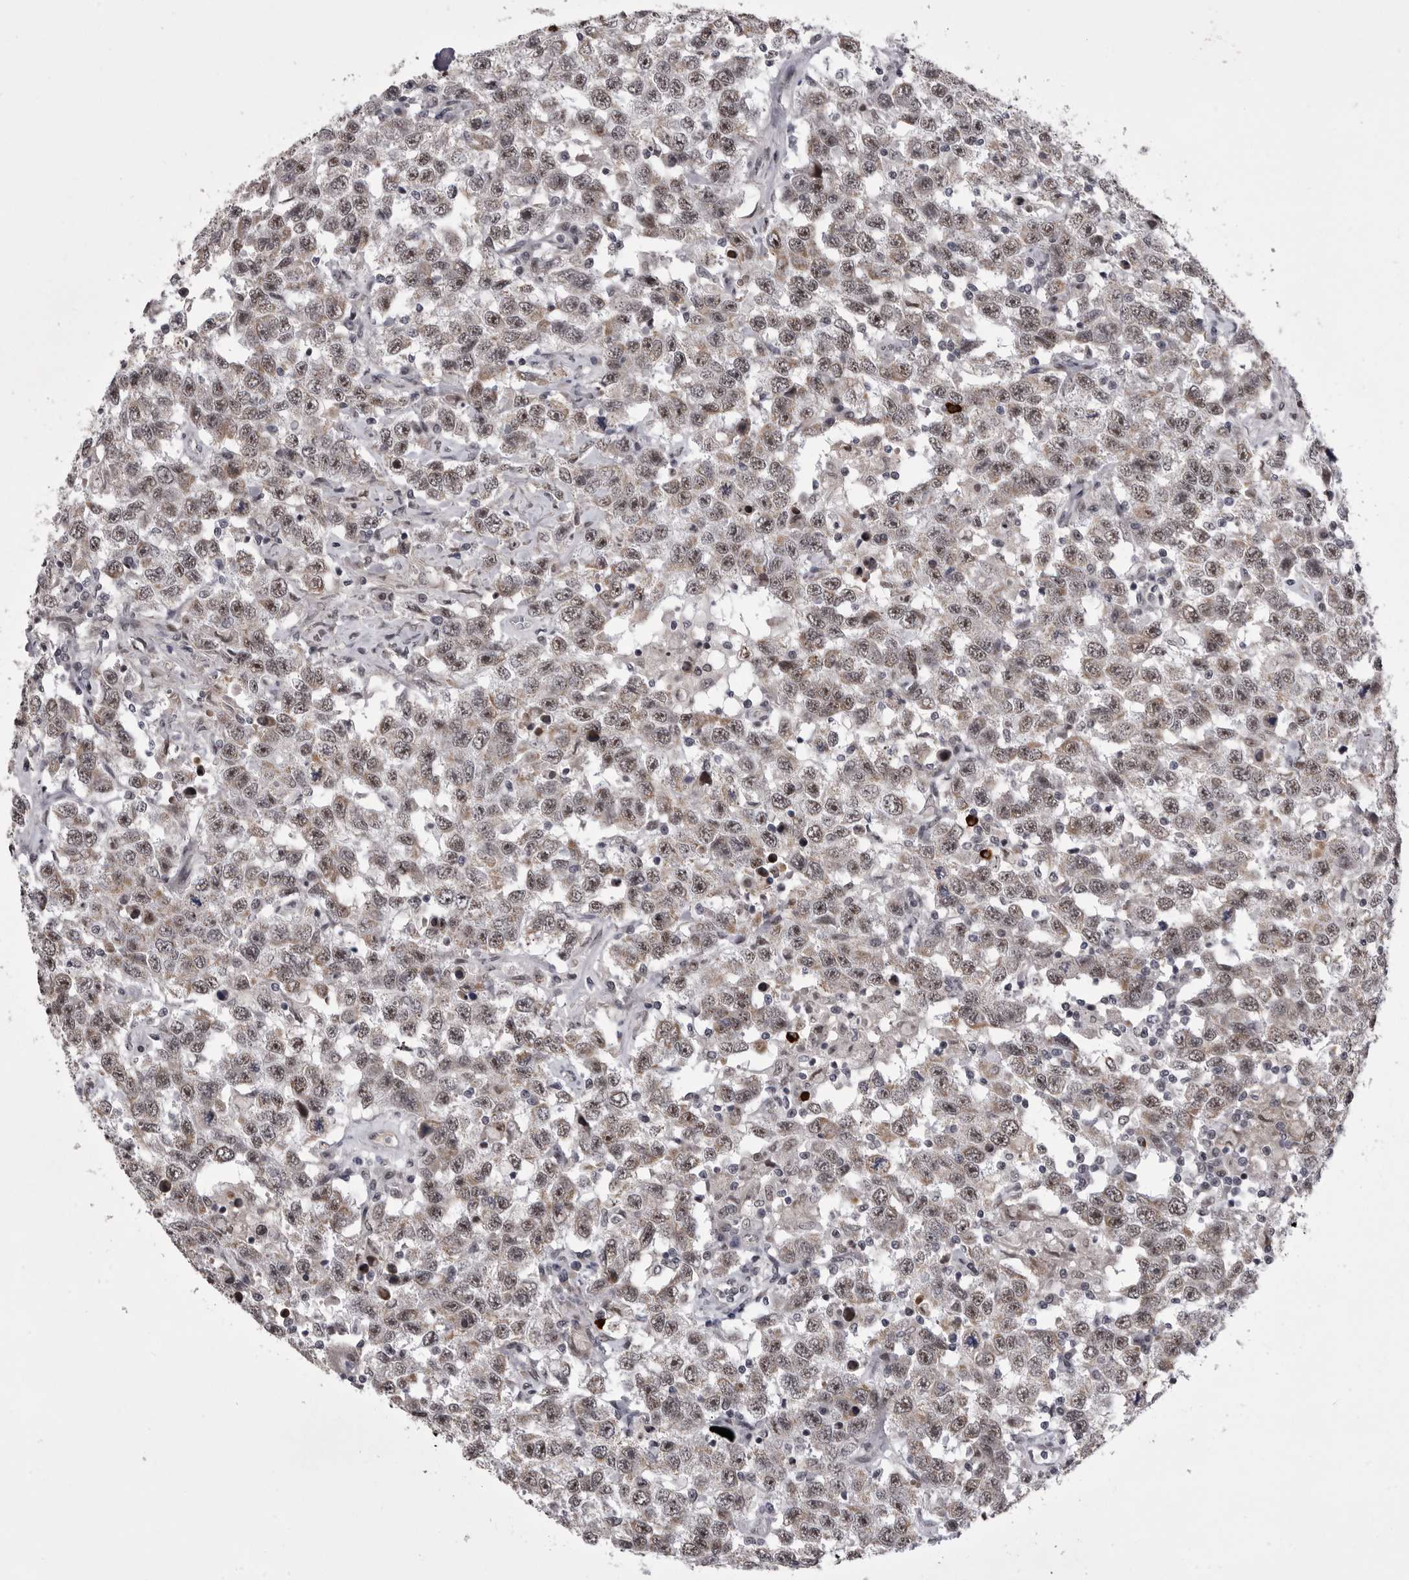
{"staining": {"intensity": "weak", "quantity": ">75%", "location": "nuclear"}, "tissue": "testis cancer", "cell_type": "Tumor cells", "image_type": "cancer", "snomed": [{"axis": "morphology", "description": "Seminoma, NOS"}, {"axis": "topography", "description": "Testis"}], "caption": "Testis cancer (seminoma) stained with a protein marker demonstrates weak staining in tumor cells.", "gene": "PRPF3", "patient": {"sex": "male", "age": 41}}